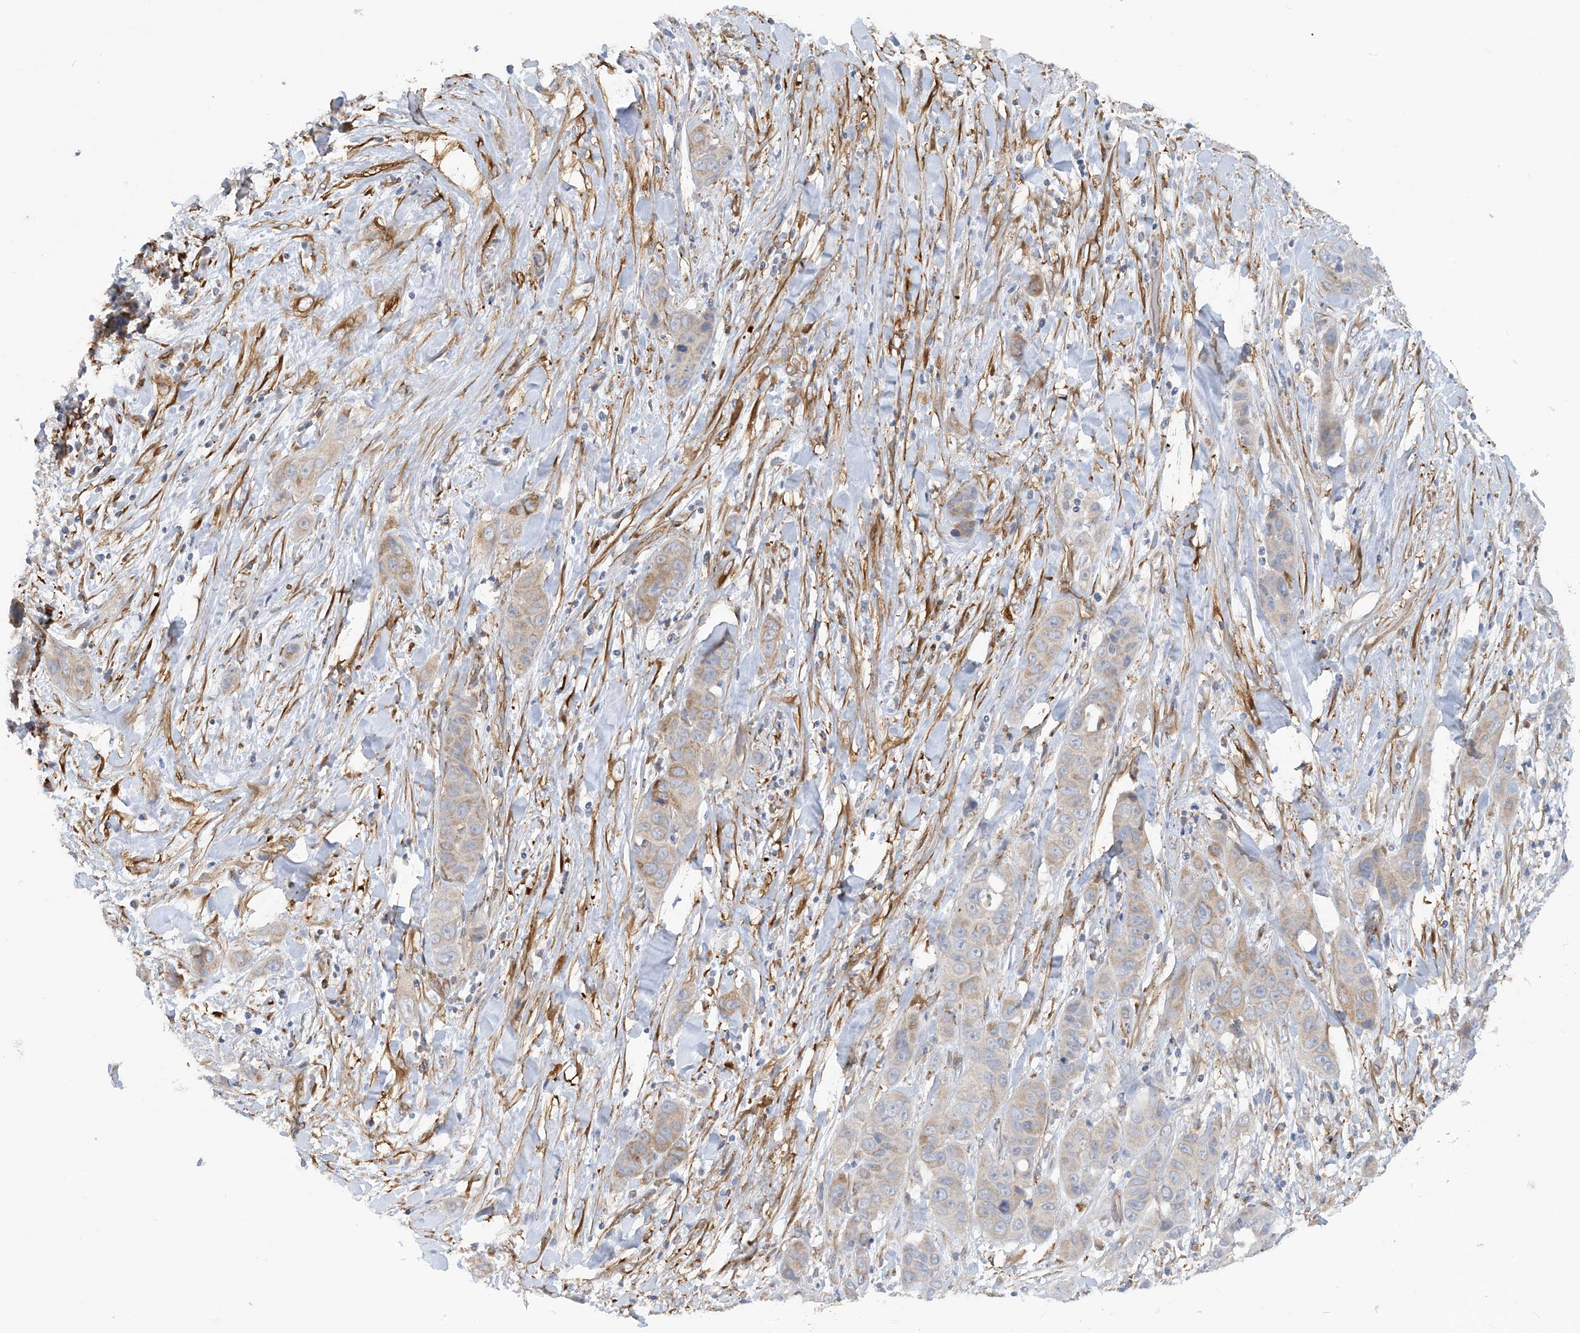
{"staining": {"intensity": "weak", "quantity": "25%-75%", "location": "cytoplasmic/membranous"}, "tissue": "liver cancer", "cell_type": "Tumor cells", "image_type": "cancer", "snomed": [{"axis": "morphology", "description": "Cholangiocarcinoma"}, {"axis": "topography", "description": "Liver"}], "caption": "Liver cancer stained with a protein marker shows weak staining in tumor cells.", "gene": "EIF2A", "patient": {"sex": "female", "age": 52}}